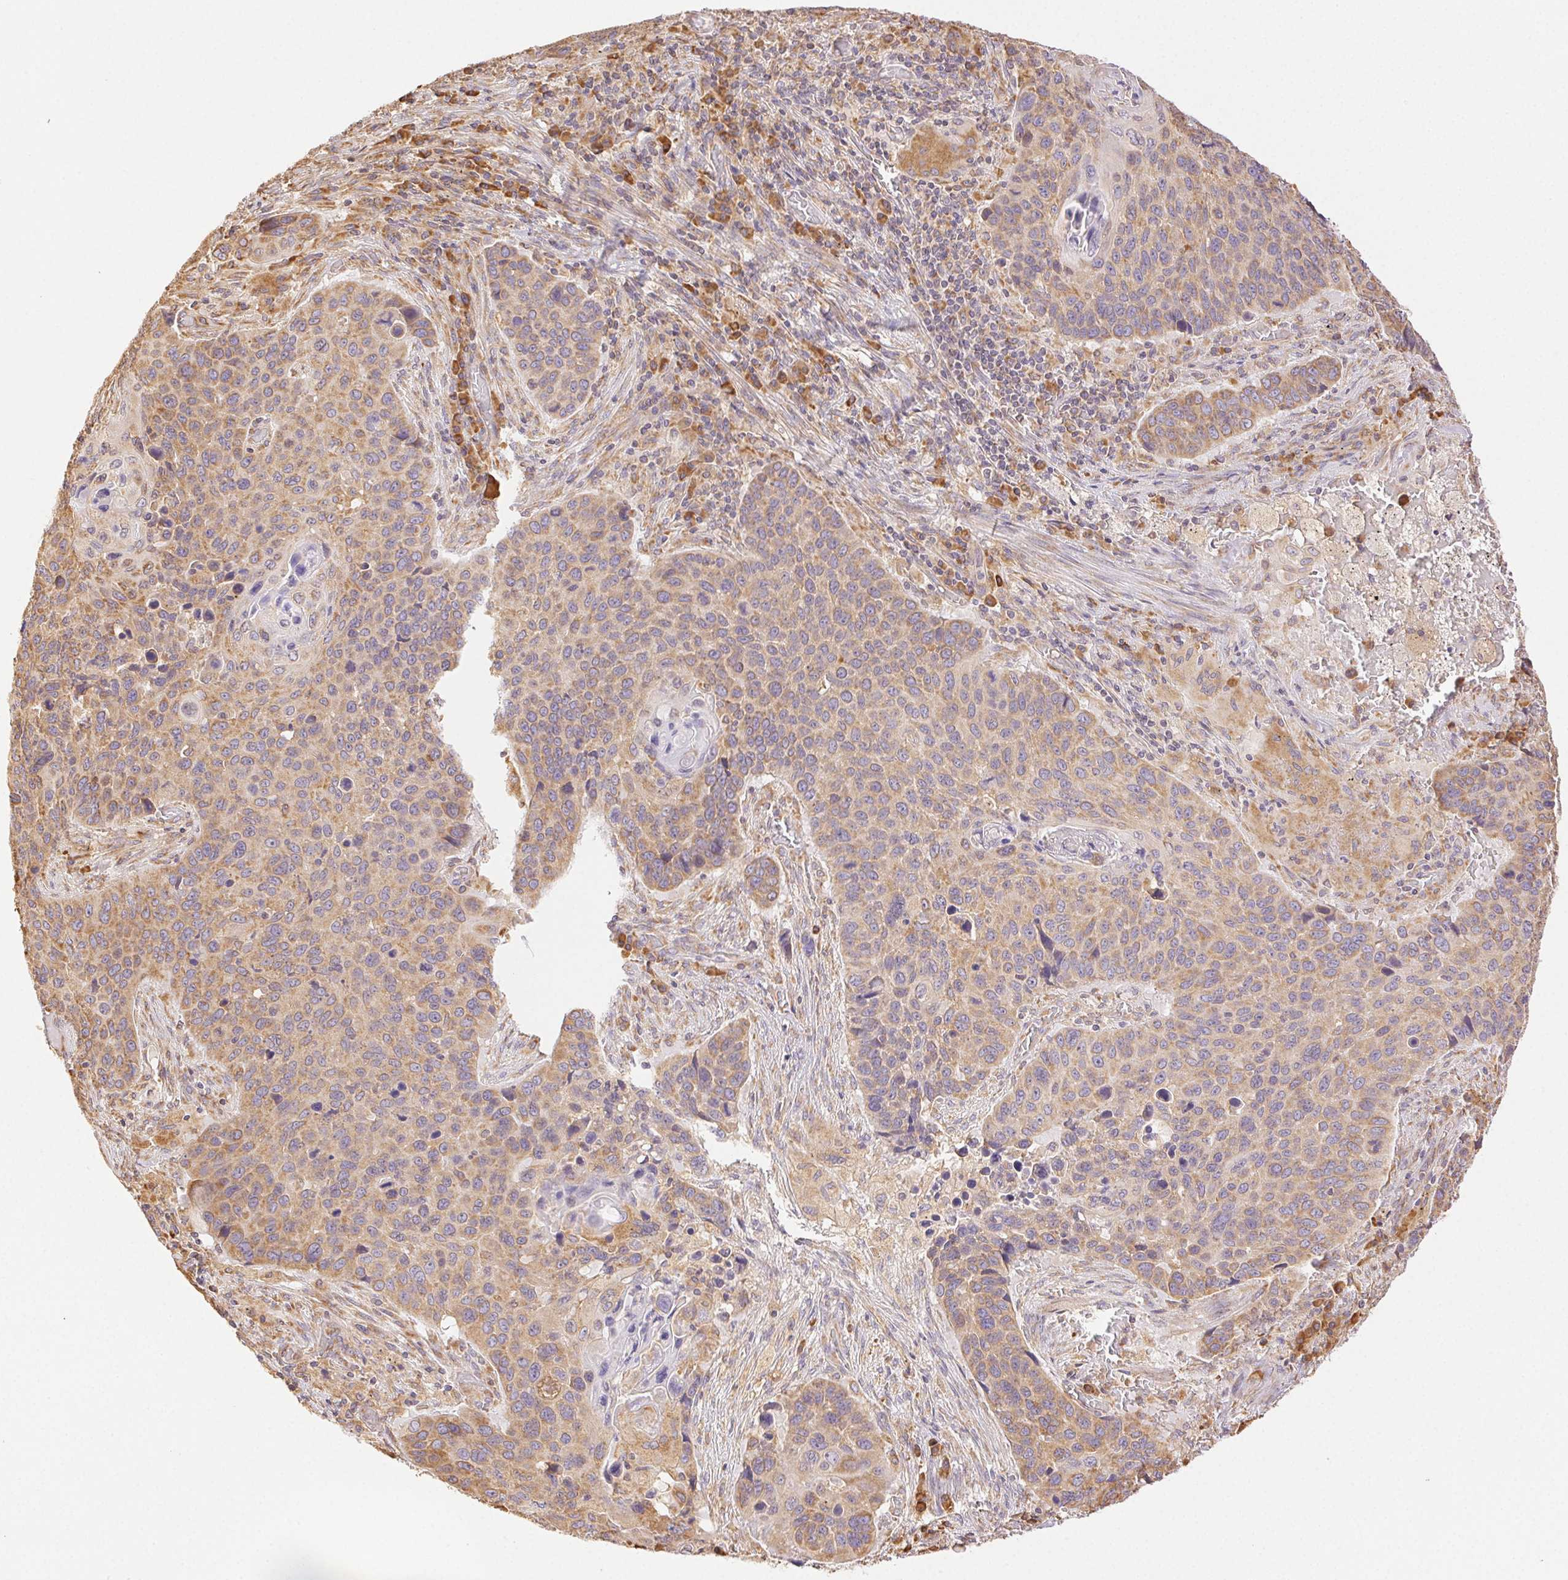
{"staining": {"intensity": "weak", "quantity": ">75%", "location": "cytoplasmic/membranous"}, "tissue": "lung cancer", "cell_type": "Tumor cells", "image_type": "cancer", "snomed": [{"axis": "morphology", "description": "Squamous cell carcinoma, NOS"}, {"axis": "topography", "description": "Lung"}], "caption": "Immunohistochemistry (IHC) micrograph of human lung squamous cell carcinoma stained for a protein (brown), which exhibits low levels of weak cytoplasmic/membranous positivity in approximately >75% of tumor cells.", "gene": "ENTREP1", "patient": {"sex": "male", "age": 68}}